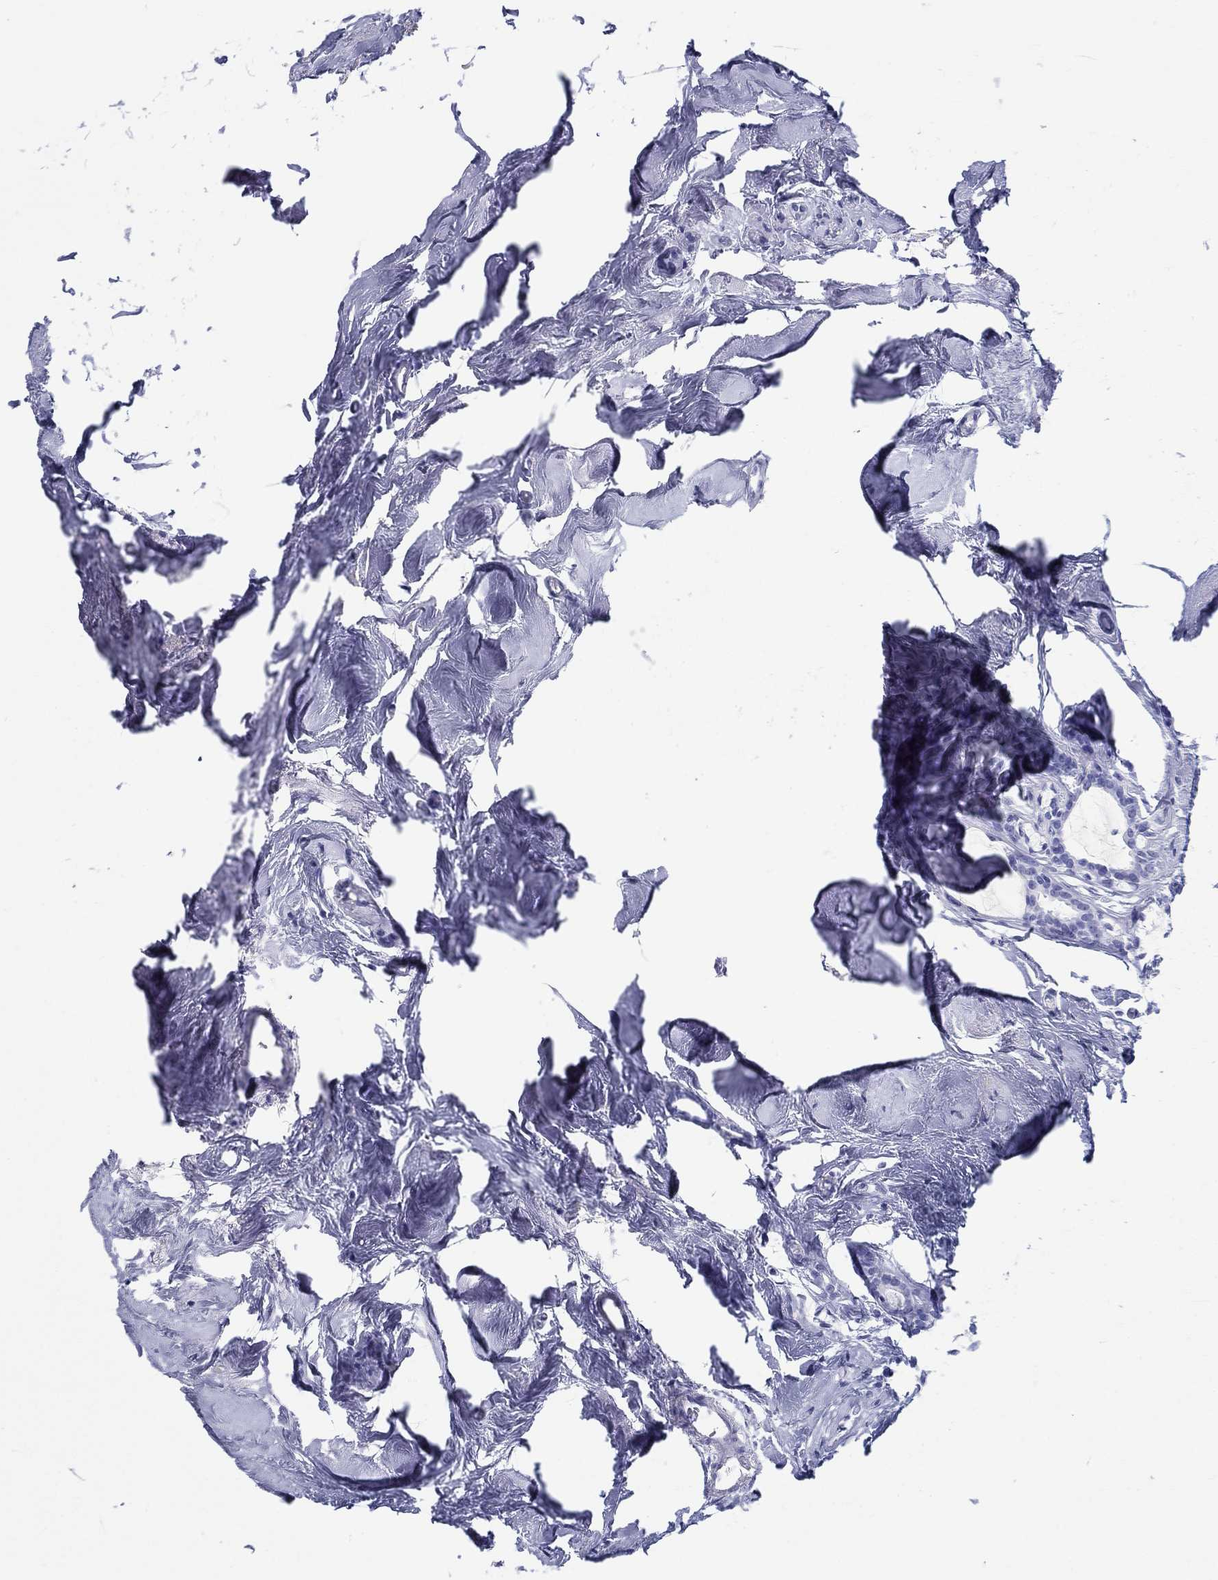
{"staining": {"intensity": "negative", "quantity": "none", "location": "none"}, "tissue": "breast cancer", "cell_type": "Tumor cells", "image_type": "cancer", "snomed": [{"axis": "morphology", "description": "Duct carcinoma"}, {"axis": "topography", "description": "Breast"}], "caption": "There is no significant expression in tumor cells of breast cancer (infiltrating ductal carcinoma).", "gene": "H1-1", "patient": {"sex": "female", "age": 83}}